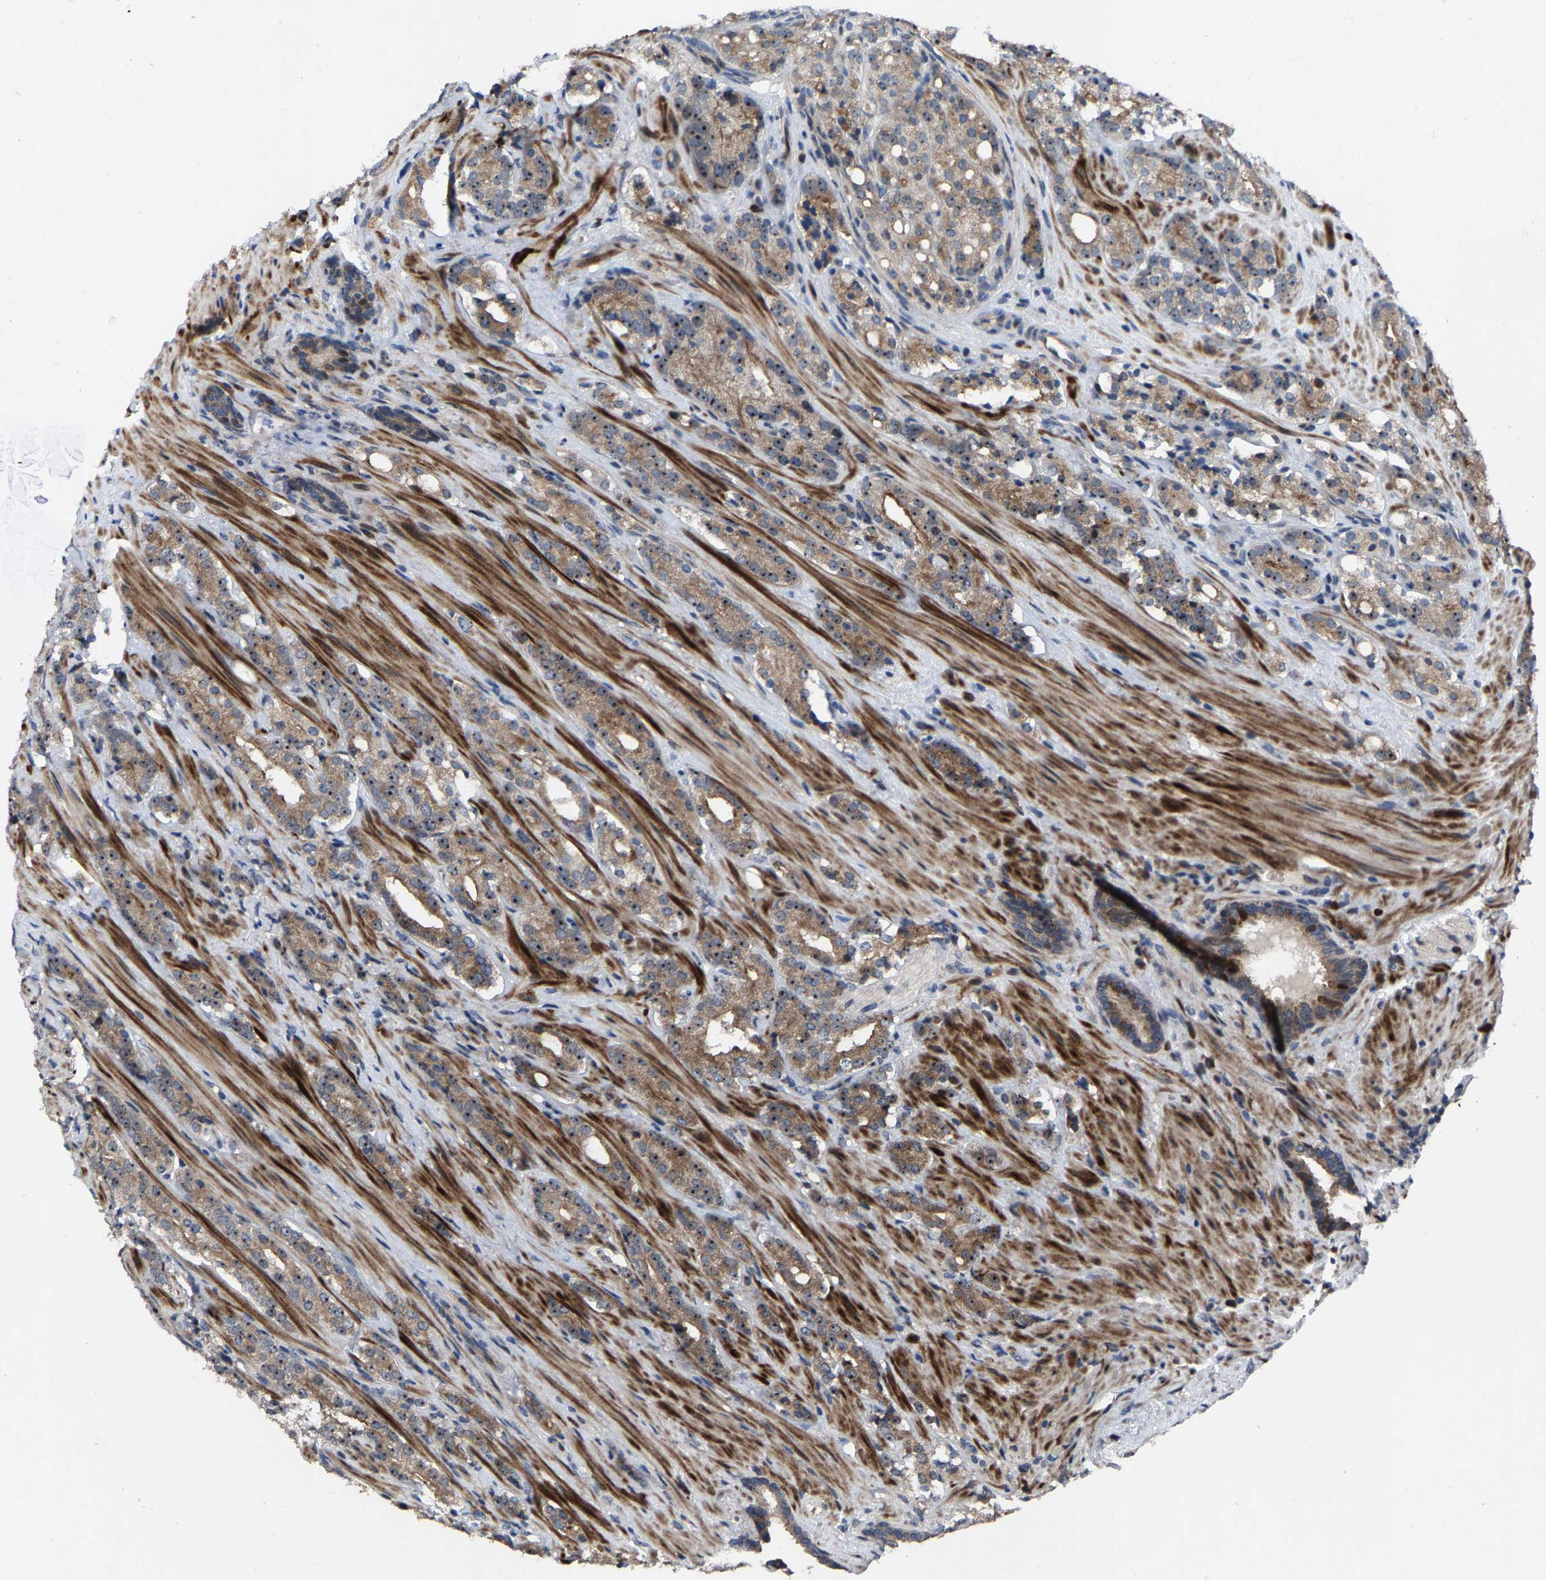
{"staining": {"intensity": "moderate", "quantity": "25%-75%", "location": "cytoplasmic/membranous,nuclear"}, "tissue": "prostate cancer", "cell_type": "Tumor cells", "image_type": "cancer", "snomed": [{"axis": "morphology", "description": "Adenocarcinoma, High grade"}, {"axis": "topography", "description": "Prostate"}], "caption": "Protein staining exhibits moderate cytoplasmic/membranous and nuclear positivity in about 25%-75% of tumor cells in prostate high-grade adenocarcinoma.", "gene": "HAUS6", "patient": {"sex": "male", "age": 71}}